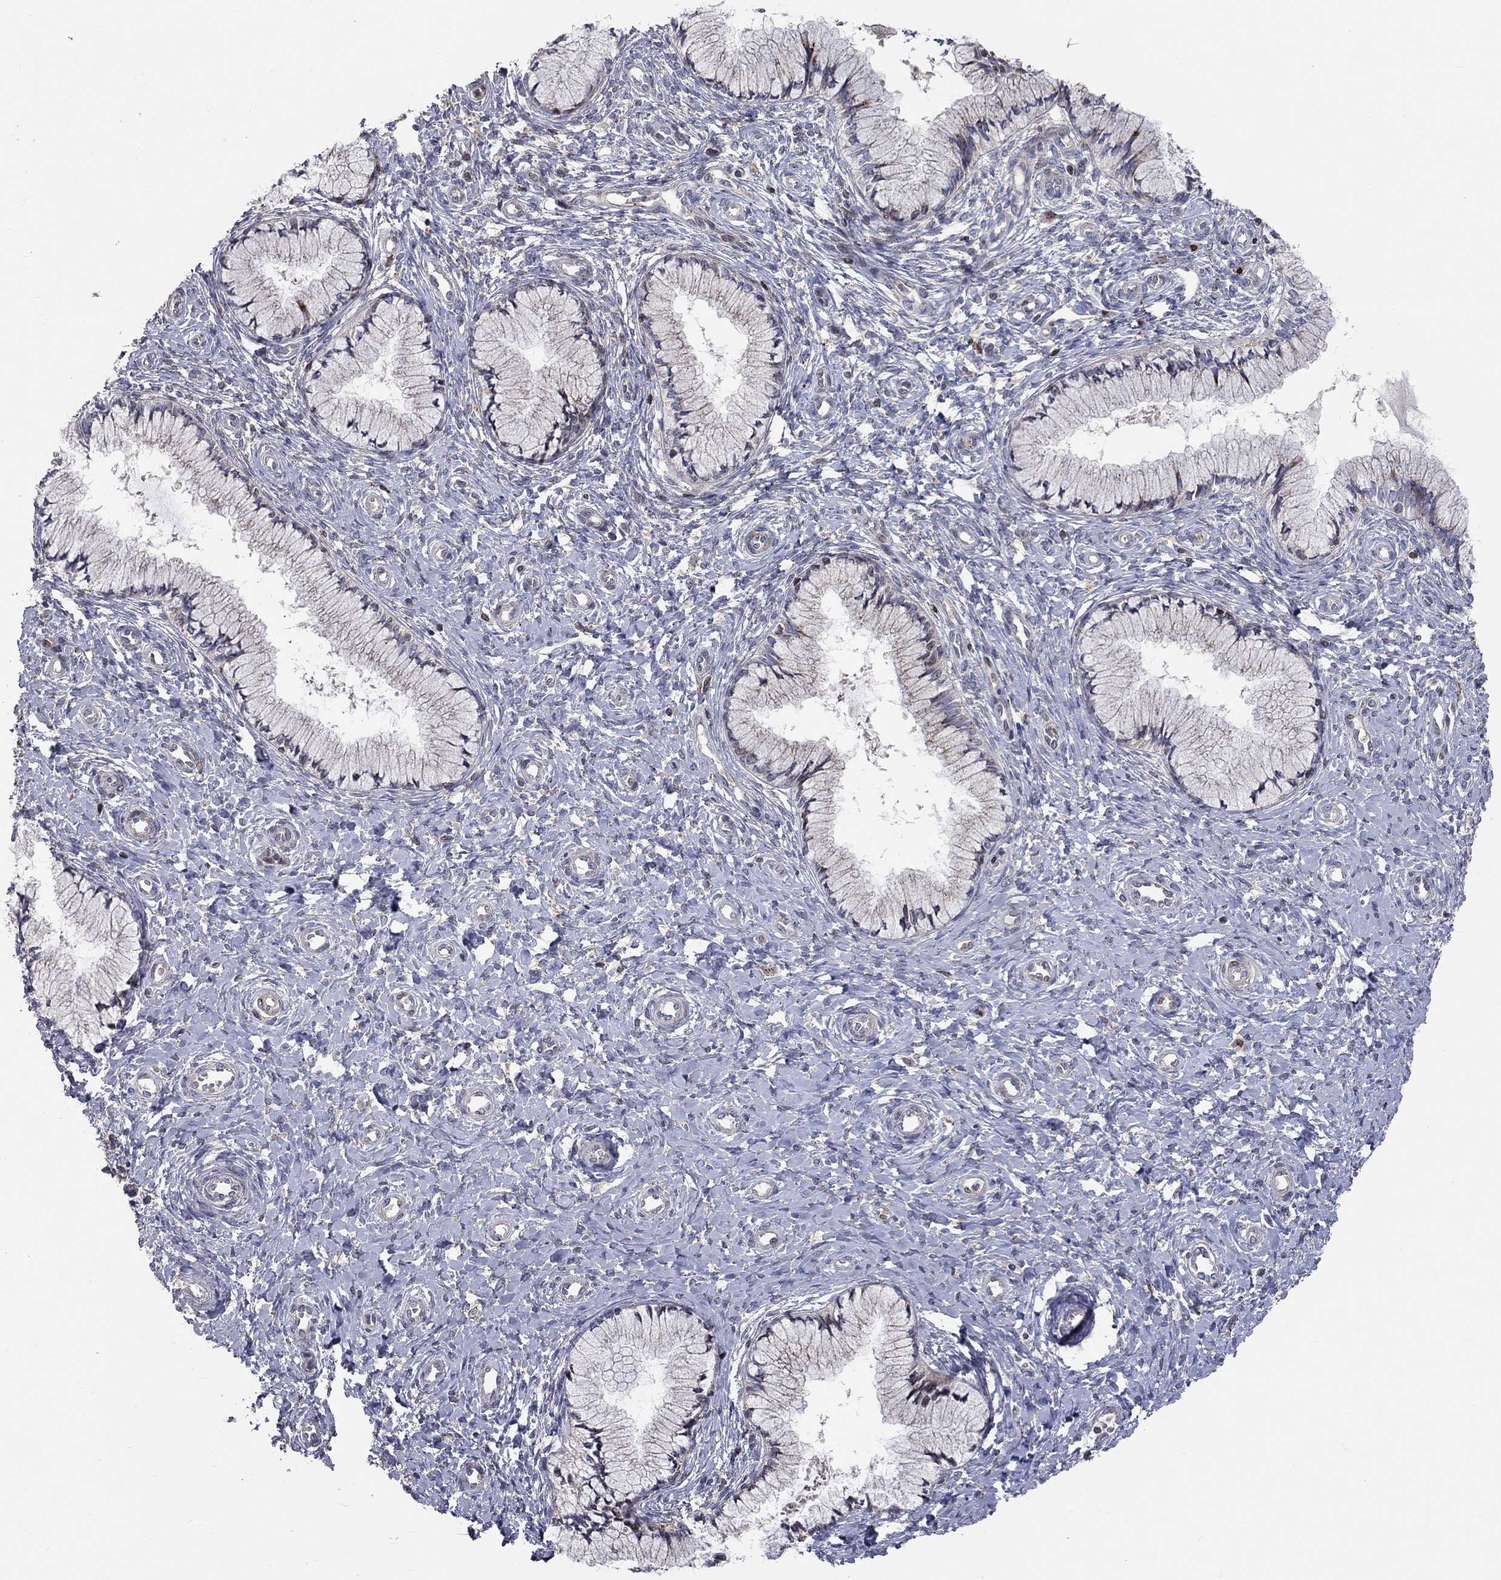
{"staining": {"intensity": "negative", "quantity": "none", "location": "none"}, "tissue": "cervix", "cell_type": "Glandular cells", "image_type": "normal", "snomed": [{"axis": "morphology", "description": "Normal tissue, NOS"}, {"axis": "topography", "description": "Cervix"}], "caption": "This is an immunohistochemistry image of normal human cervix. There is no staining in glandular cells.", "gene": "ERN2", "patient": {"sex": "female", "age": 37}}